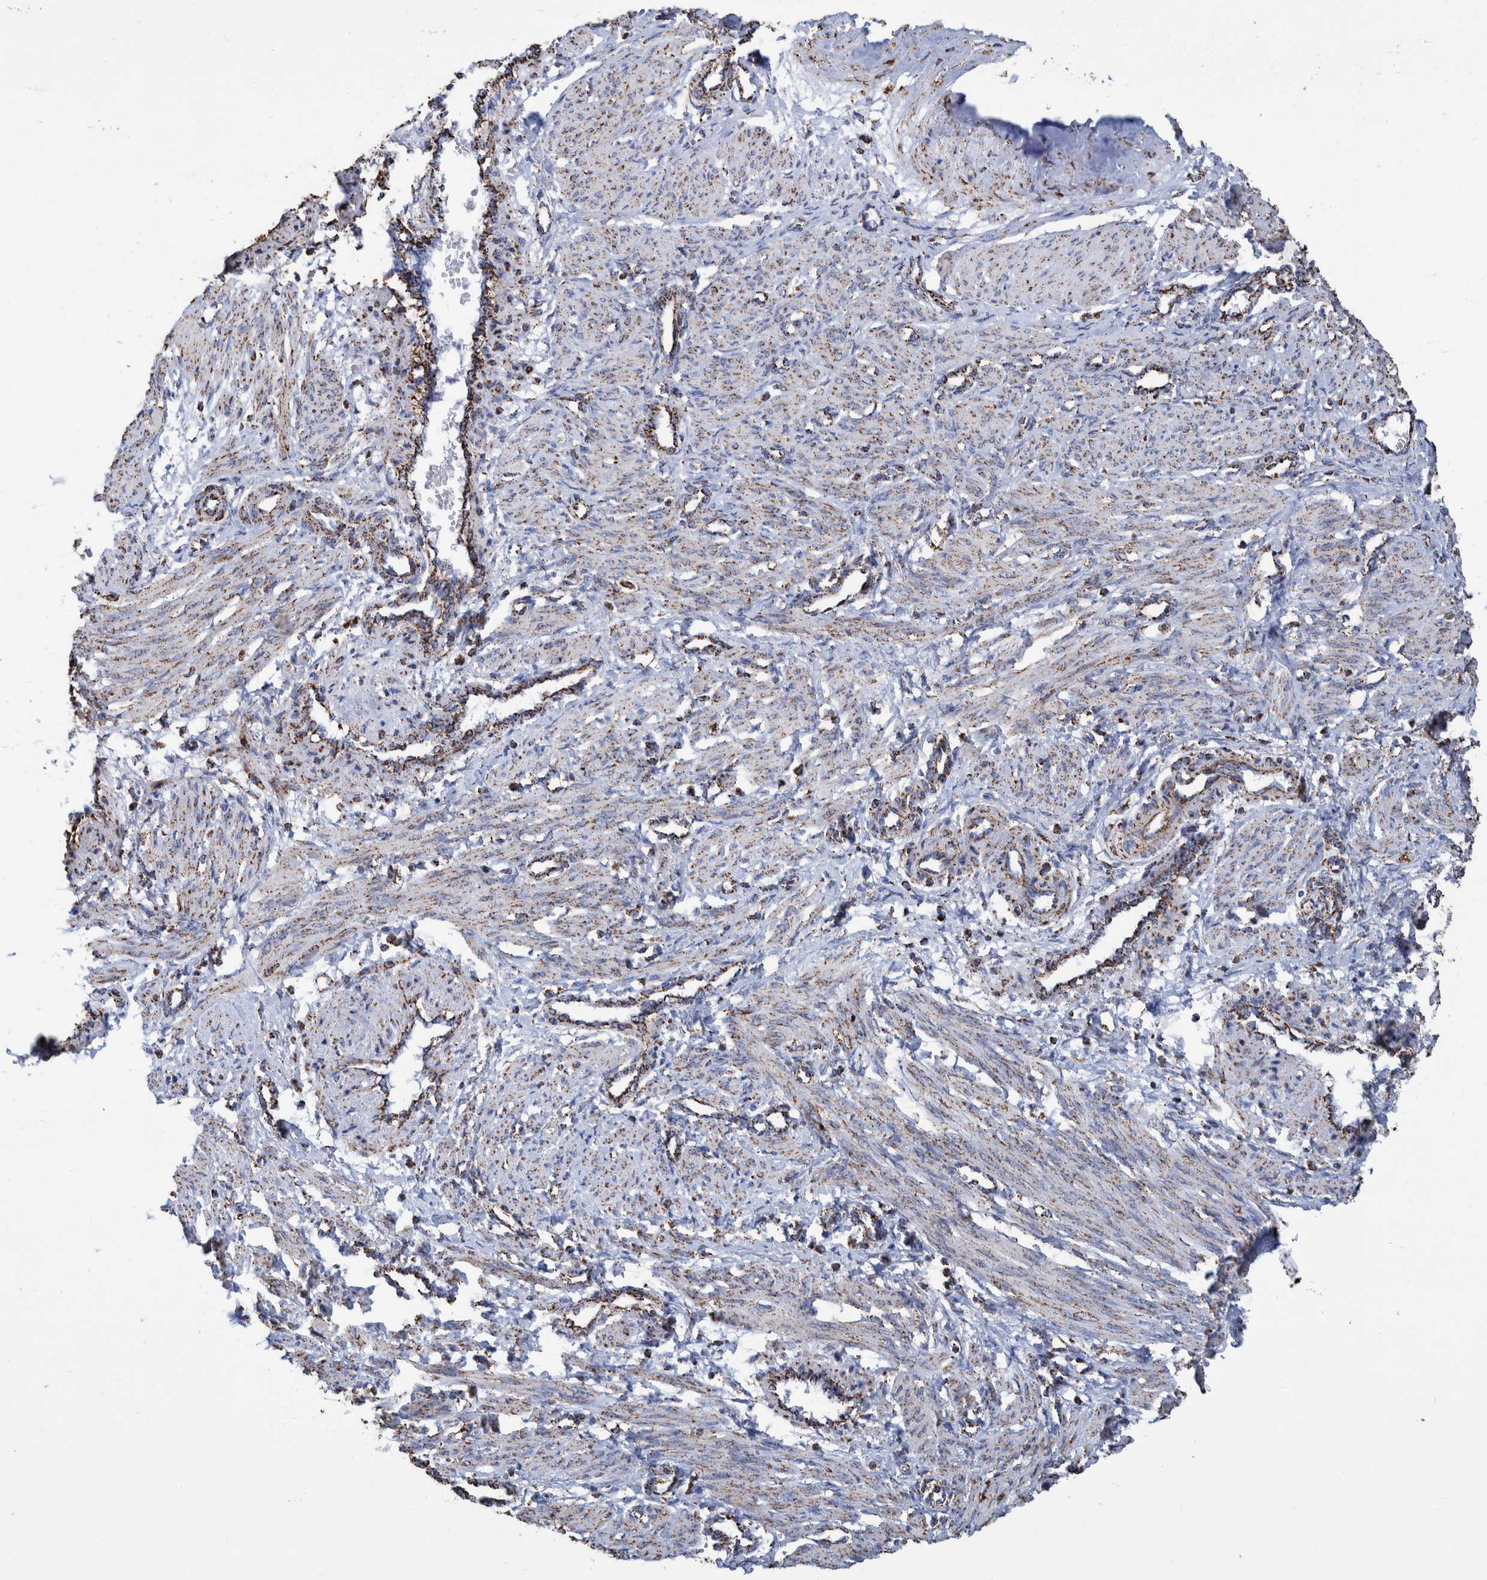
{"staining": {"intensity": "moderate", "quantity": ">75%", "location": "cytoplasmic/membranous"}, "tissue": "smooth muscle", "cell_type": "Smooth muscle cells", "image_type": "normal", "snomed": [{"axis": "morphology", "description": "Normal tissue, NOS"}, {"axis": "topography", "description": "Endometrium"}], "caption": "High-magnification brightfield microscopy of unremarkable smooth muscle stained with DAB (brown) and counterstained with hematoxylin (blue). smooth muscle cells exhibit moderate cytoplasmic/membranous expression is present in about>75% of cells.", "gene": "VPS26C", "patient": {"sex": "female", "age": 33}}